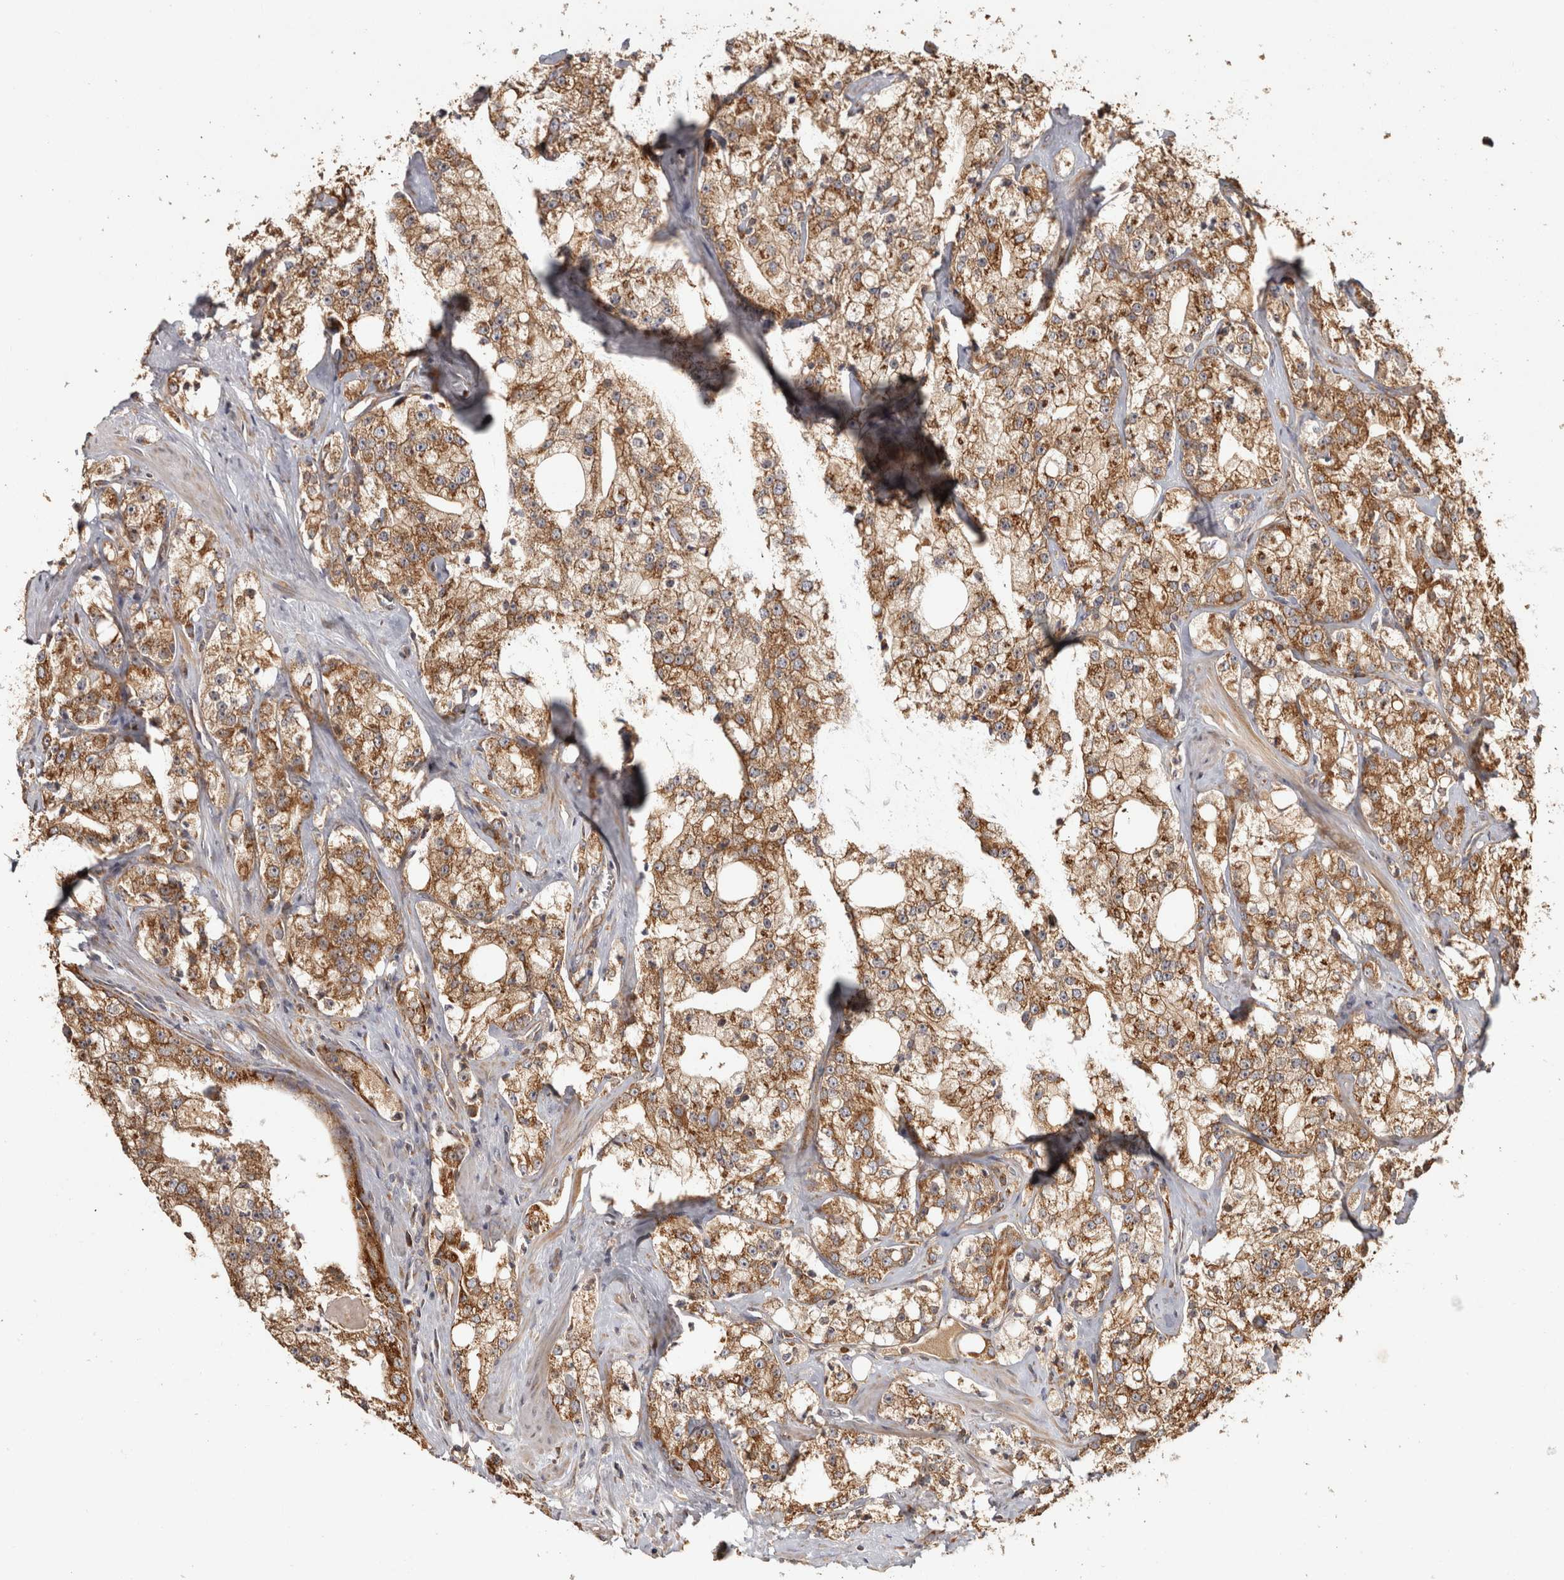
{"staining": {"intensity": "moderate", "quantity": ">75%", "location": "cytoplasmic/membranous"}, "tissue": "prostate cancer", "cell_type": "Tumor cells", "image_type": "cancer", "snomed": [{"axis": "morphology", "description": "Adenocarcinoma, High grade"}, {"axis": "topography", "description": "Prostate"}], "caption": "Immunohistochemical staining of human prostate adenocarcinoma (high-grade) shows medium levels of moderate cytoplasmic/membranous protein staining in approximately >75% of tumor cells.", "gene": "CAMSAP2", "patient": {"sex": "male", "age": 64}}